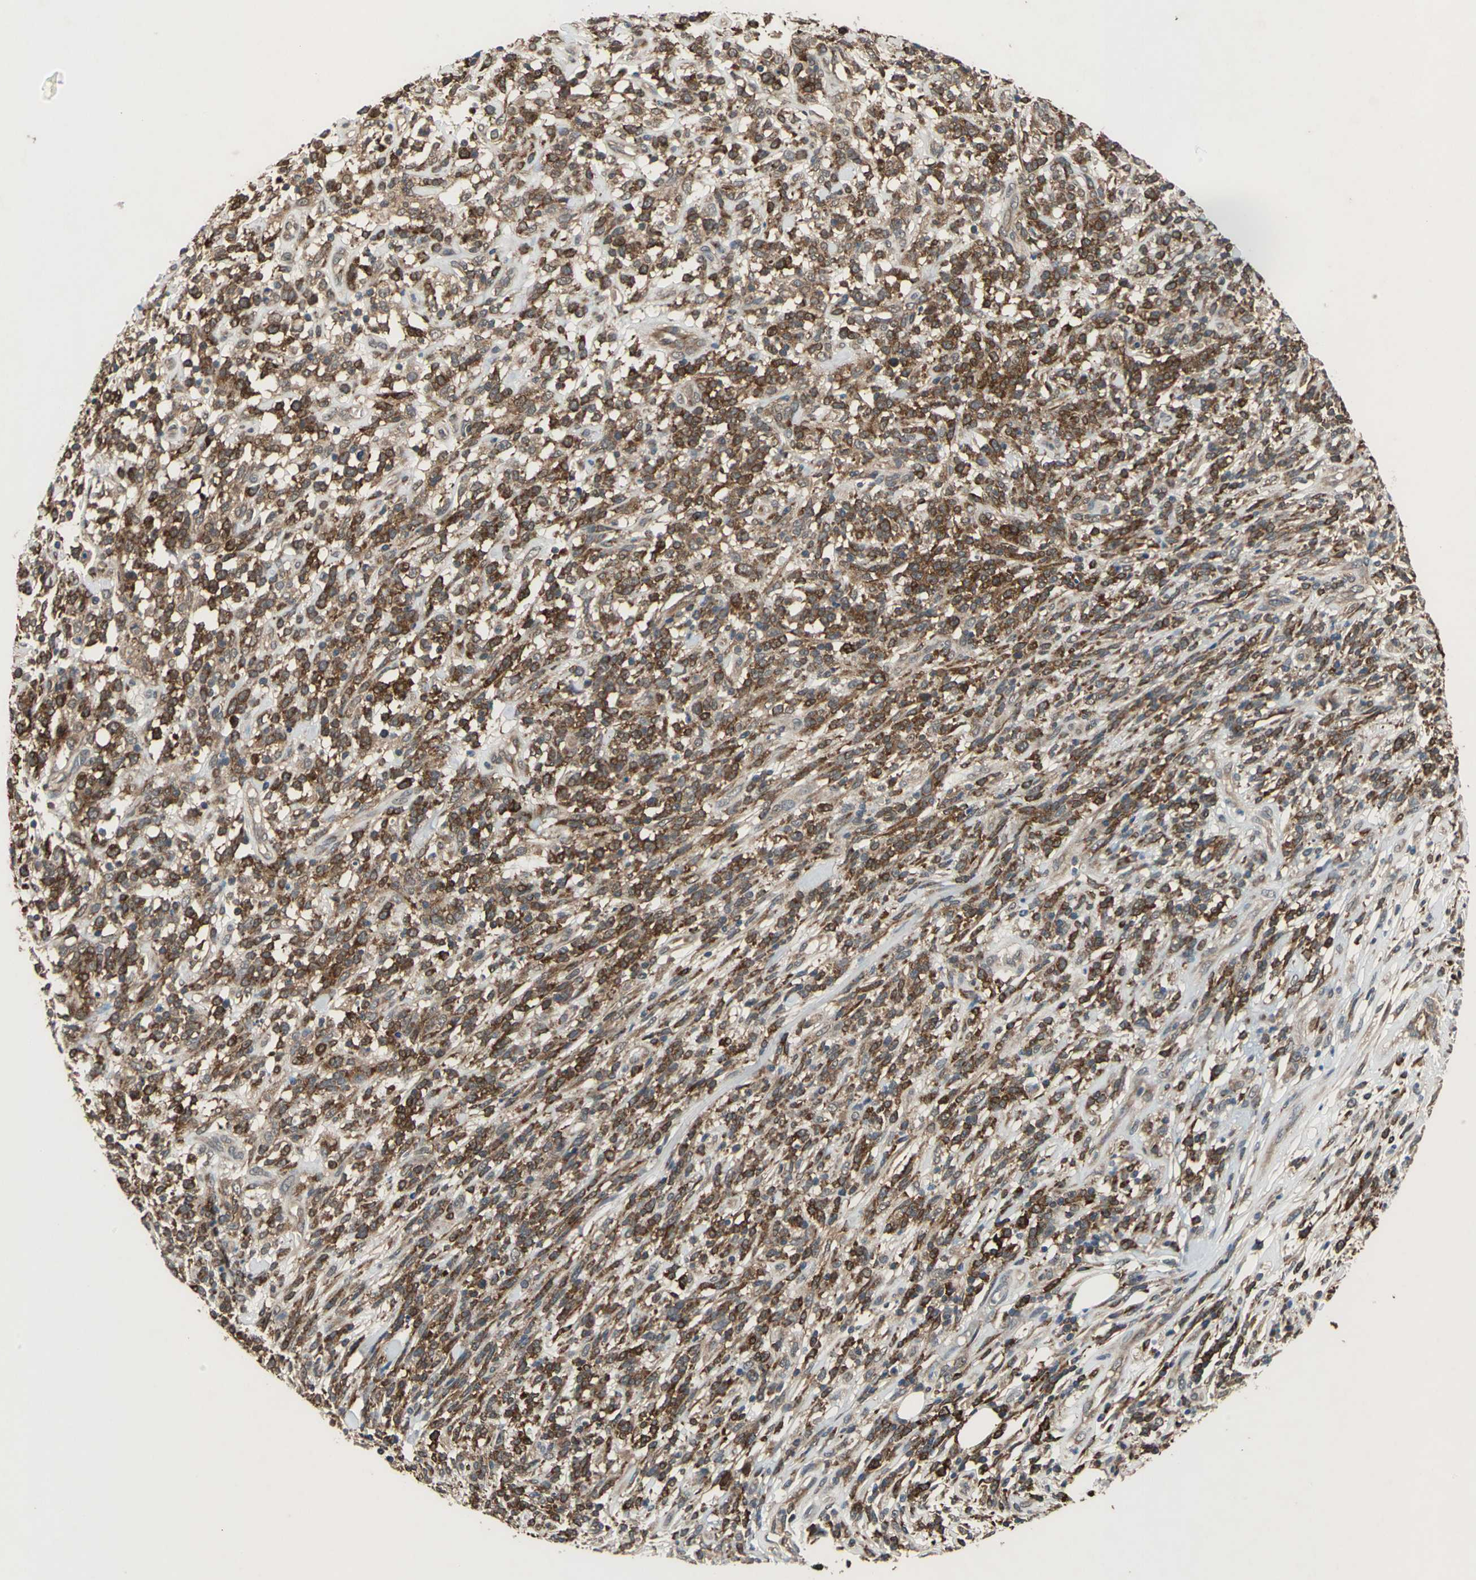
{"staining": {"intensity": "strong", "quantity": ">75%", "location": "cytoplasmic/membranous"}, "tissue": "lymphoma", "cell_type": "Tumor cells", "image_type": "cancer", "snomed": [{"axis": "morphology", "description": "Malignant lymphoma, non-Hodgkin's type, High grade"}, {"axis": "topography", "description": "Lymph node"}], "caption": "Brown immunohistochemical staining in high-grade malignant lymphoma, non-Hodgkin's type shows strong cytoplasmic/membranous positivity in about >75% of tumor cells.", "gene": "NFKBIE", "patient": {"sex": "female", "age": 73}}